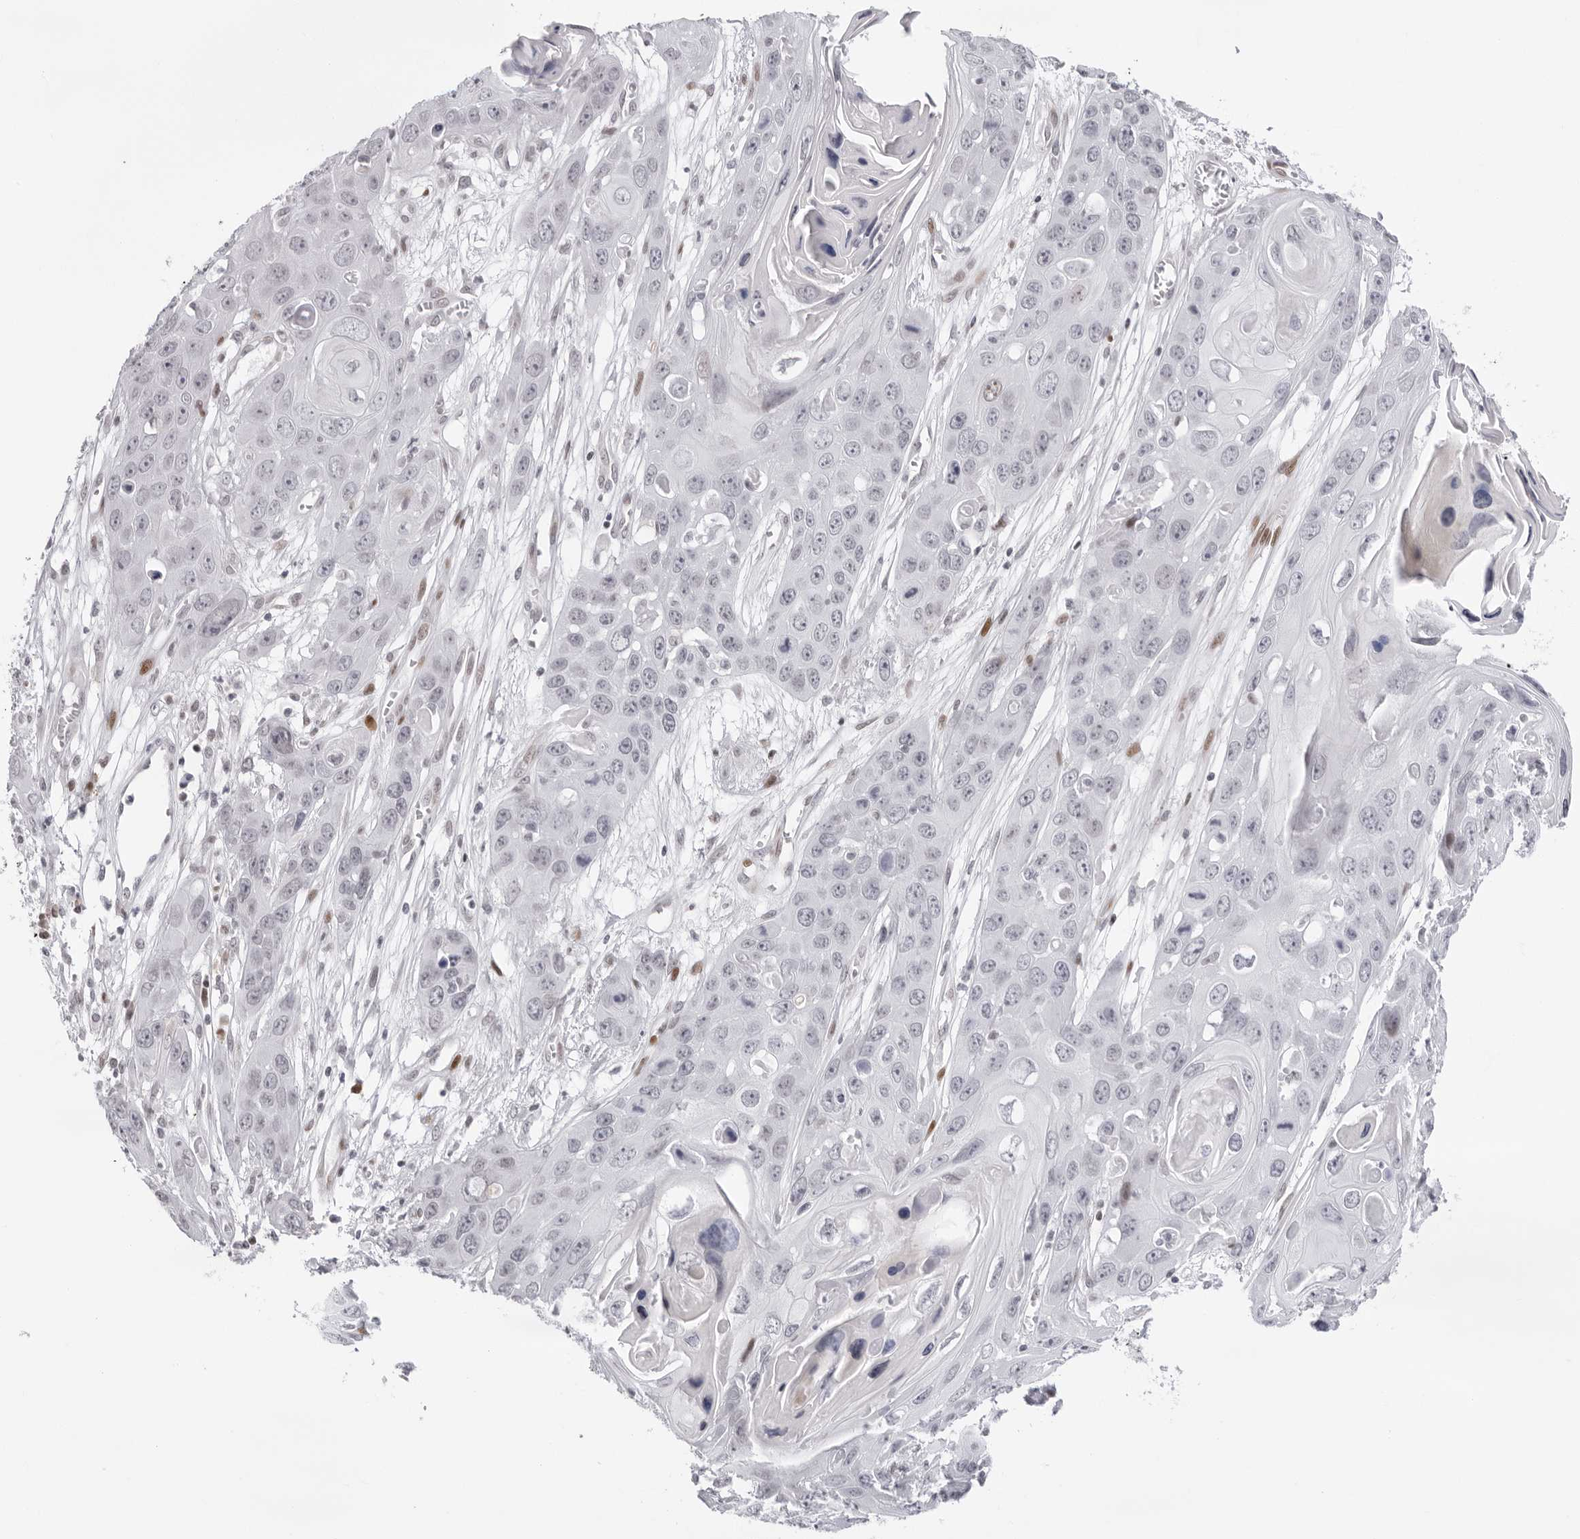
{"staining": {"intensity": "negative", "quantity": "none", "location": "none"}, "tissue": "skin cancer", "cell_type": "Tumor cells", "image_type": "cancer", "snomed": [{"axis": "morphology", "description": "Squamous cell carcinoma, NOS"}, {"axis": "topography", "description": "Skin"}], "caption": "Tumor cells are negative for brown protein staining in skin cancer.", "gene": "NTPCR", "patient": {"sex": "male", "age": 55}}